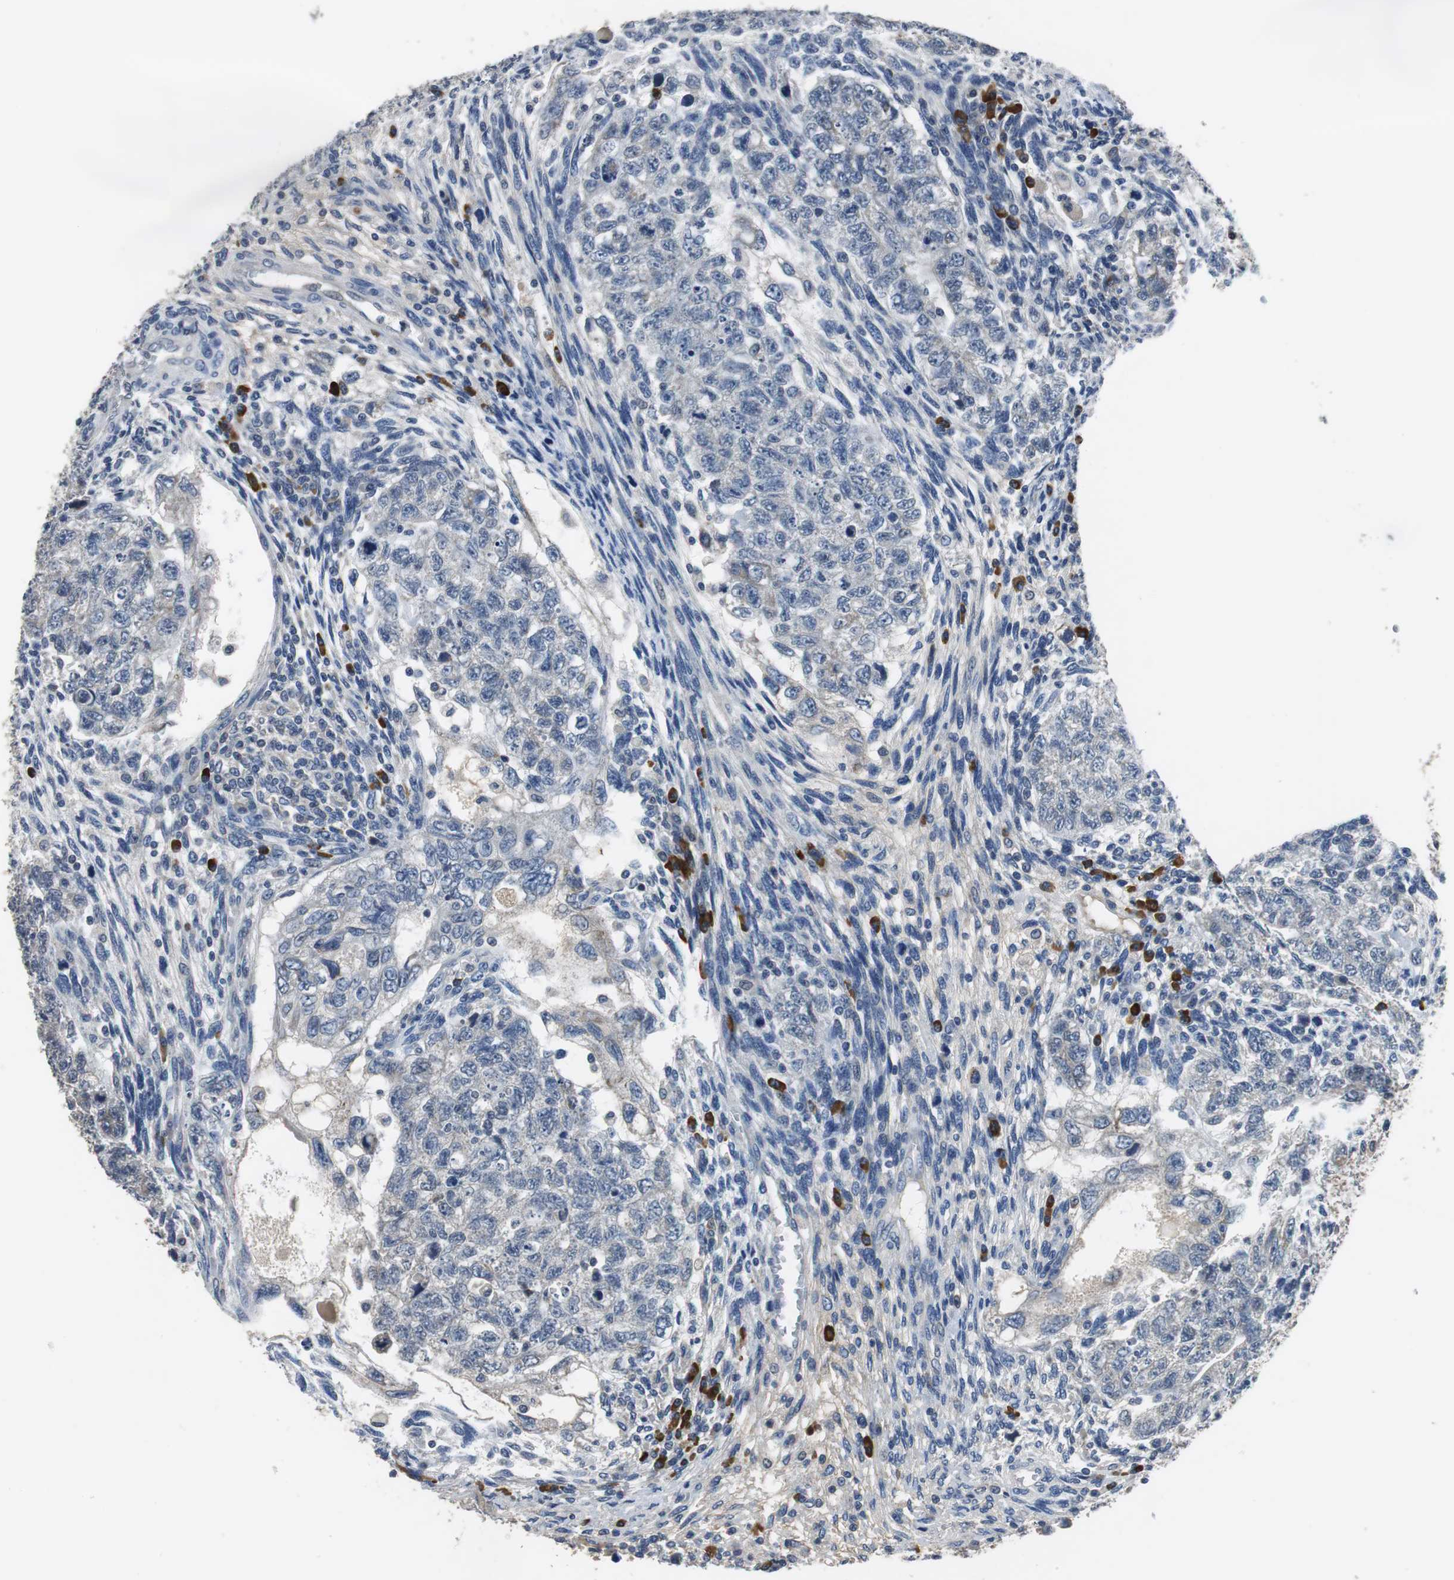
{"staining": {"intensity": "weak", "quantity": "<25%", "location": "cytoplasmic/membranous"}, "tissue": "testis cancer", "cell_type": "Tumor cells", "image_type": "cancer", "snomed": [{"axis": "morphology", "description": "Normal tissue, NOS"}, {"axis": "morphology", "description": "Carcinoma, Embryonal, NOS"}, {"axis": "topography", "description": "Testis"}], "caption": "DAB immunohistochemical staining of human testis embryonal carcinoma shows no significant positivity in tumor cells.", "gene": "MTIF2", "patient": {"sex": "male", "age": 36}}